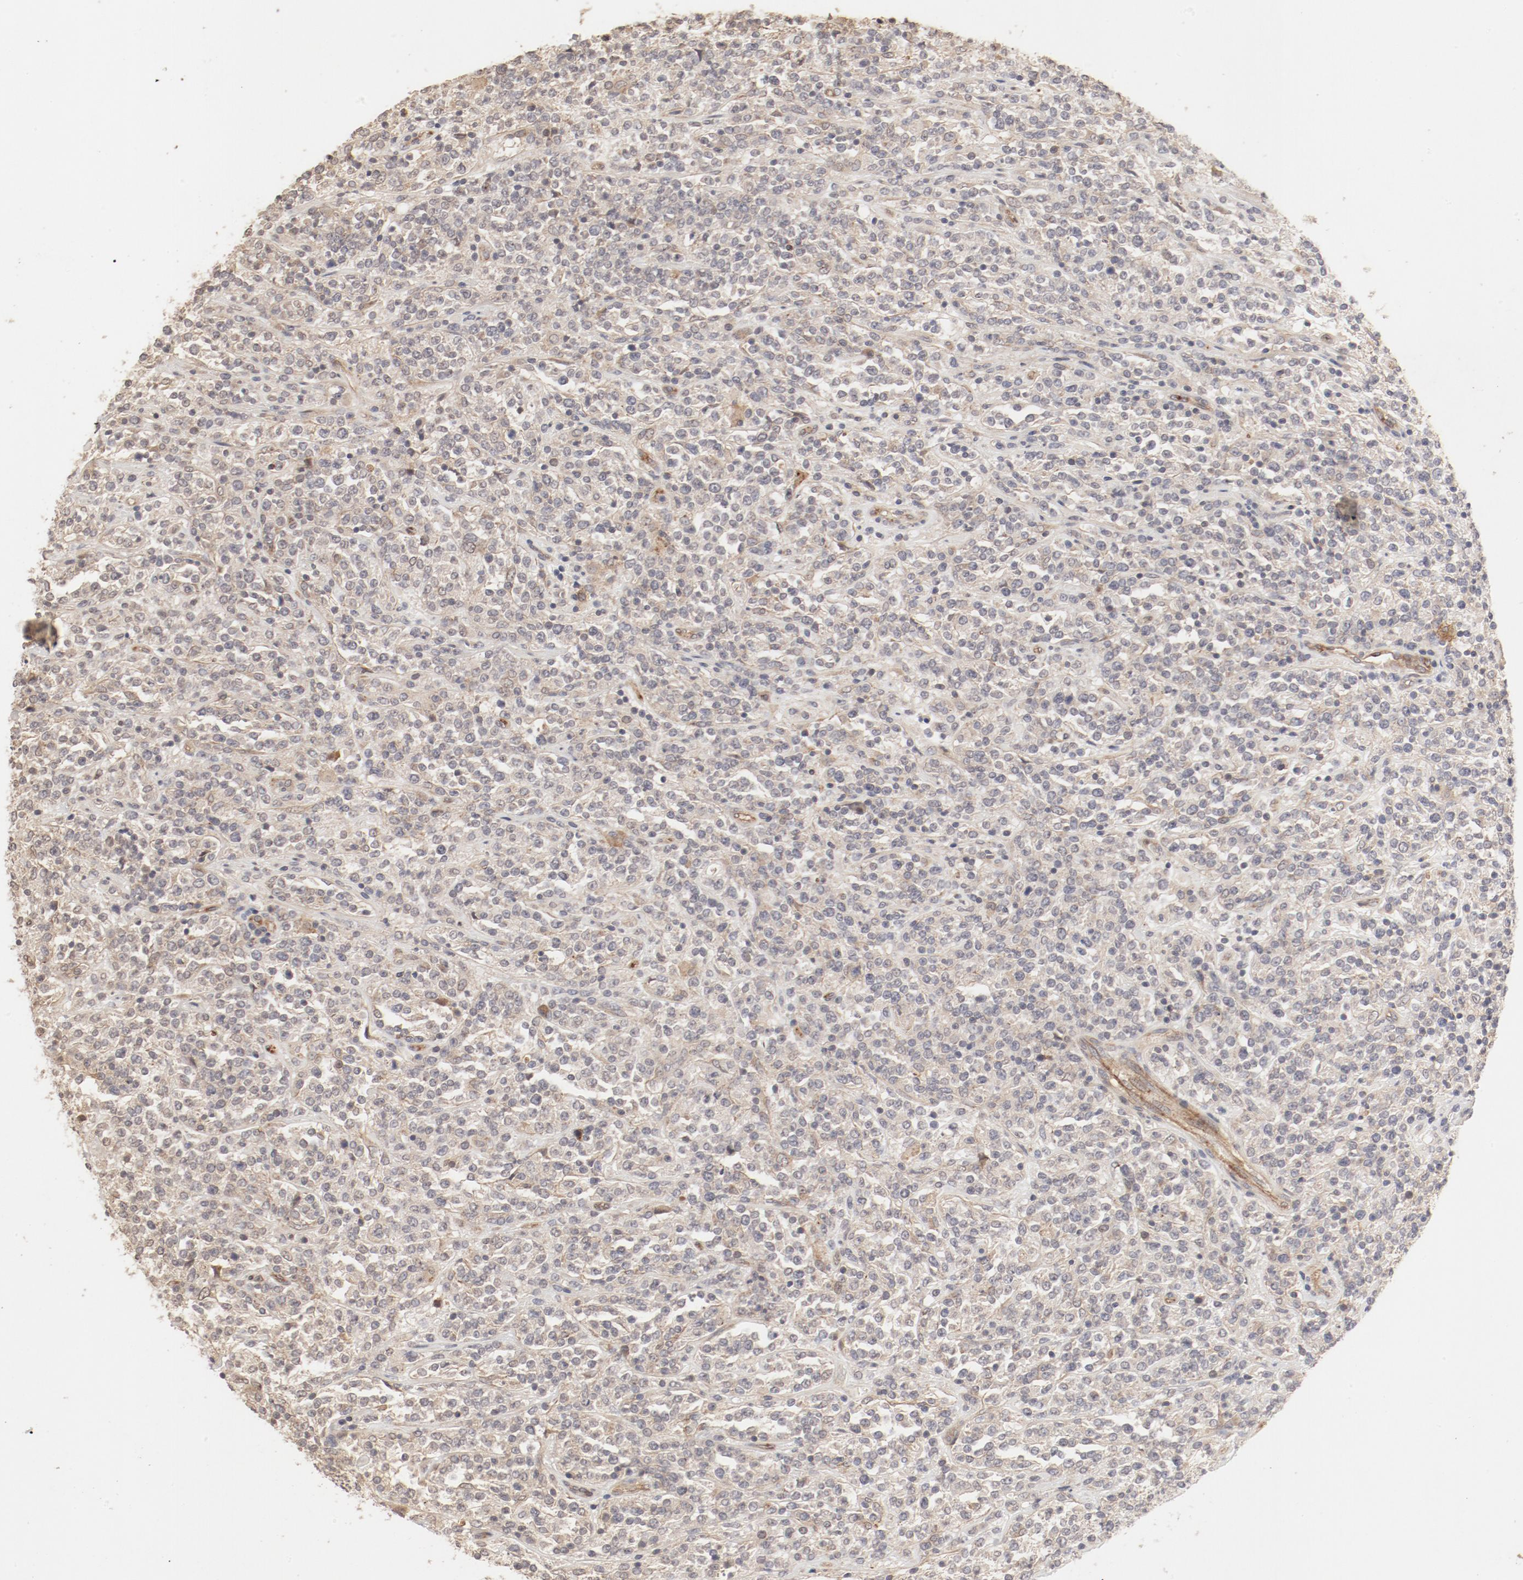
{"staining": {"intensity": "weak", "quantity": ">75%", "location": "cytoplasmic/membranous"}, "tissue": "lymphoma", "cell_type": "Tumor cells", "image_type": "cancer", "snomed": [{"axis": "morphology", "description": "Malignant lymphoma, non-Hodgkin's type, High grade"}, {"axis": "topography", "description": "Soft tissue"}], "caption": "This is an image of immunohistochemistry staining of malignant lymphoma, non-Hodgkin's type (high-grade), which shows weak expression in the cytoplasmic/membranous of tumor cells.", "gene": "IL3RA", "patient": {"sex": "male", "age": 18}}